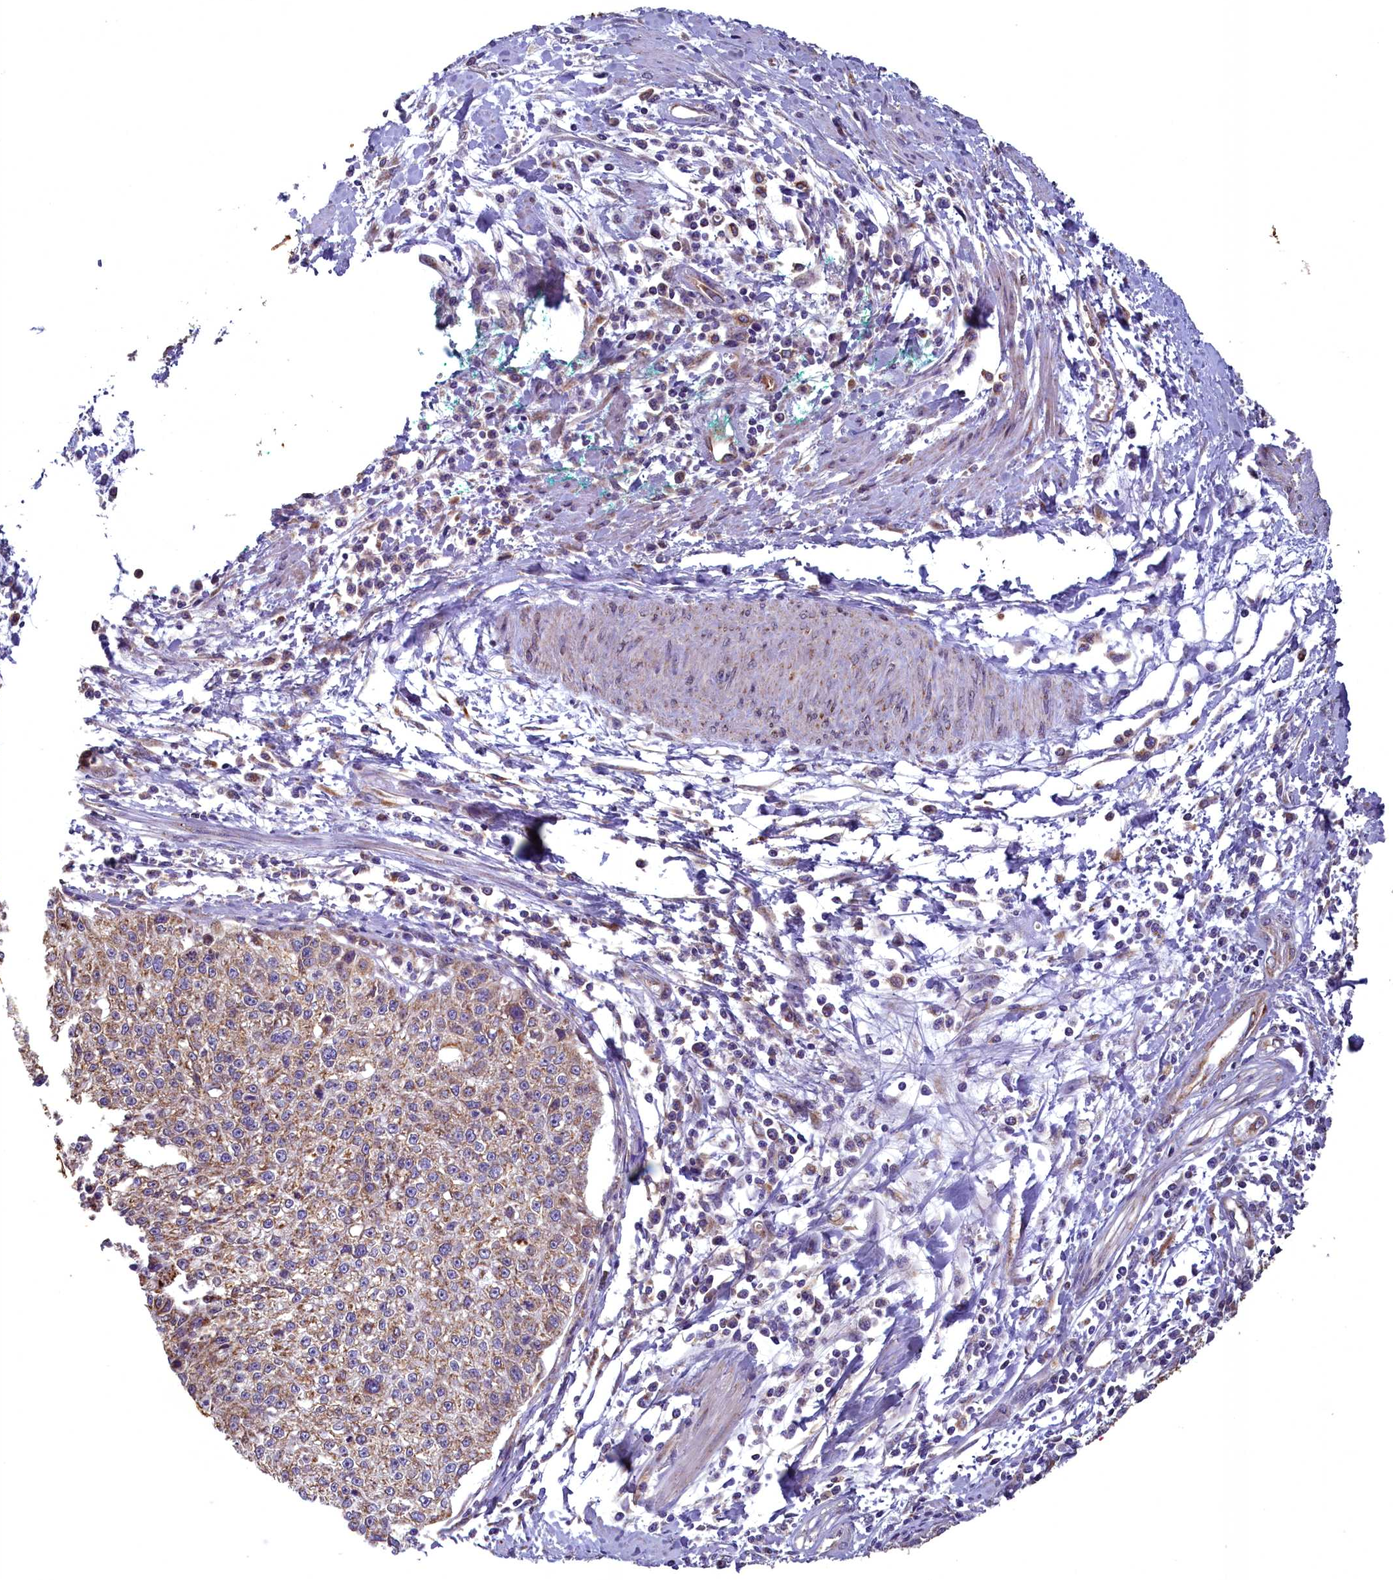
{"staining": {"intensity": "moderate", "quantity": ">75%", "location": "cytoplasmic/membranous"}, "tissue": "cervical cancer", "cell_type": "Tumor cells", "image_type": "cancer", "snomed": [{"axis": "morphology", "description": "Squamous cell carcinoma, NOS"}, {"axis": "topography", "description": "Cervix"}], "caption": "Immunohistochemistry (IHC) photomicrograph of neoplastic tissue: cervical squamous cell carcinoma stained using IHC reveals medium levels of moderate protein expression localized specifically in the cytoplasmic/membranous of tumor cells, appearing as a cytoplasmic/membranous brown color.", "gene": "ACAD8", "patient": {"sex": "female", "age": 57}}